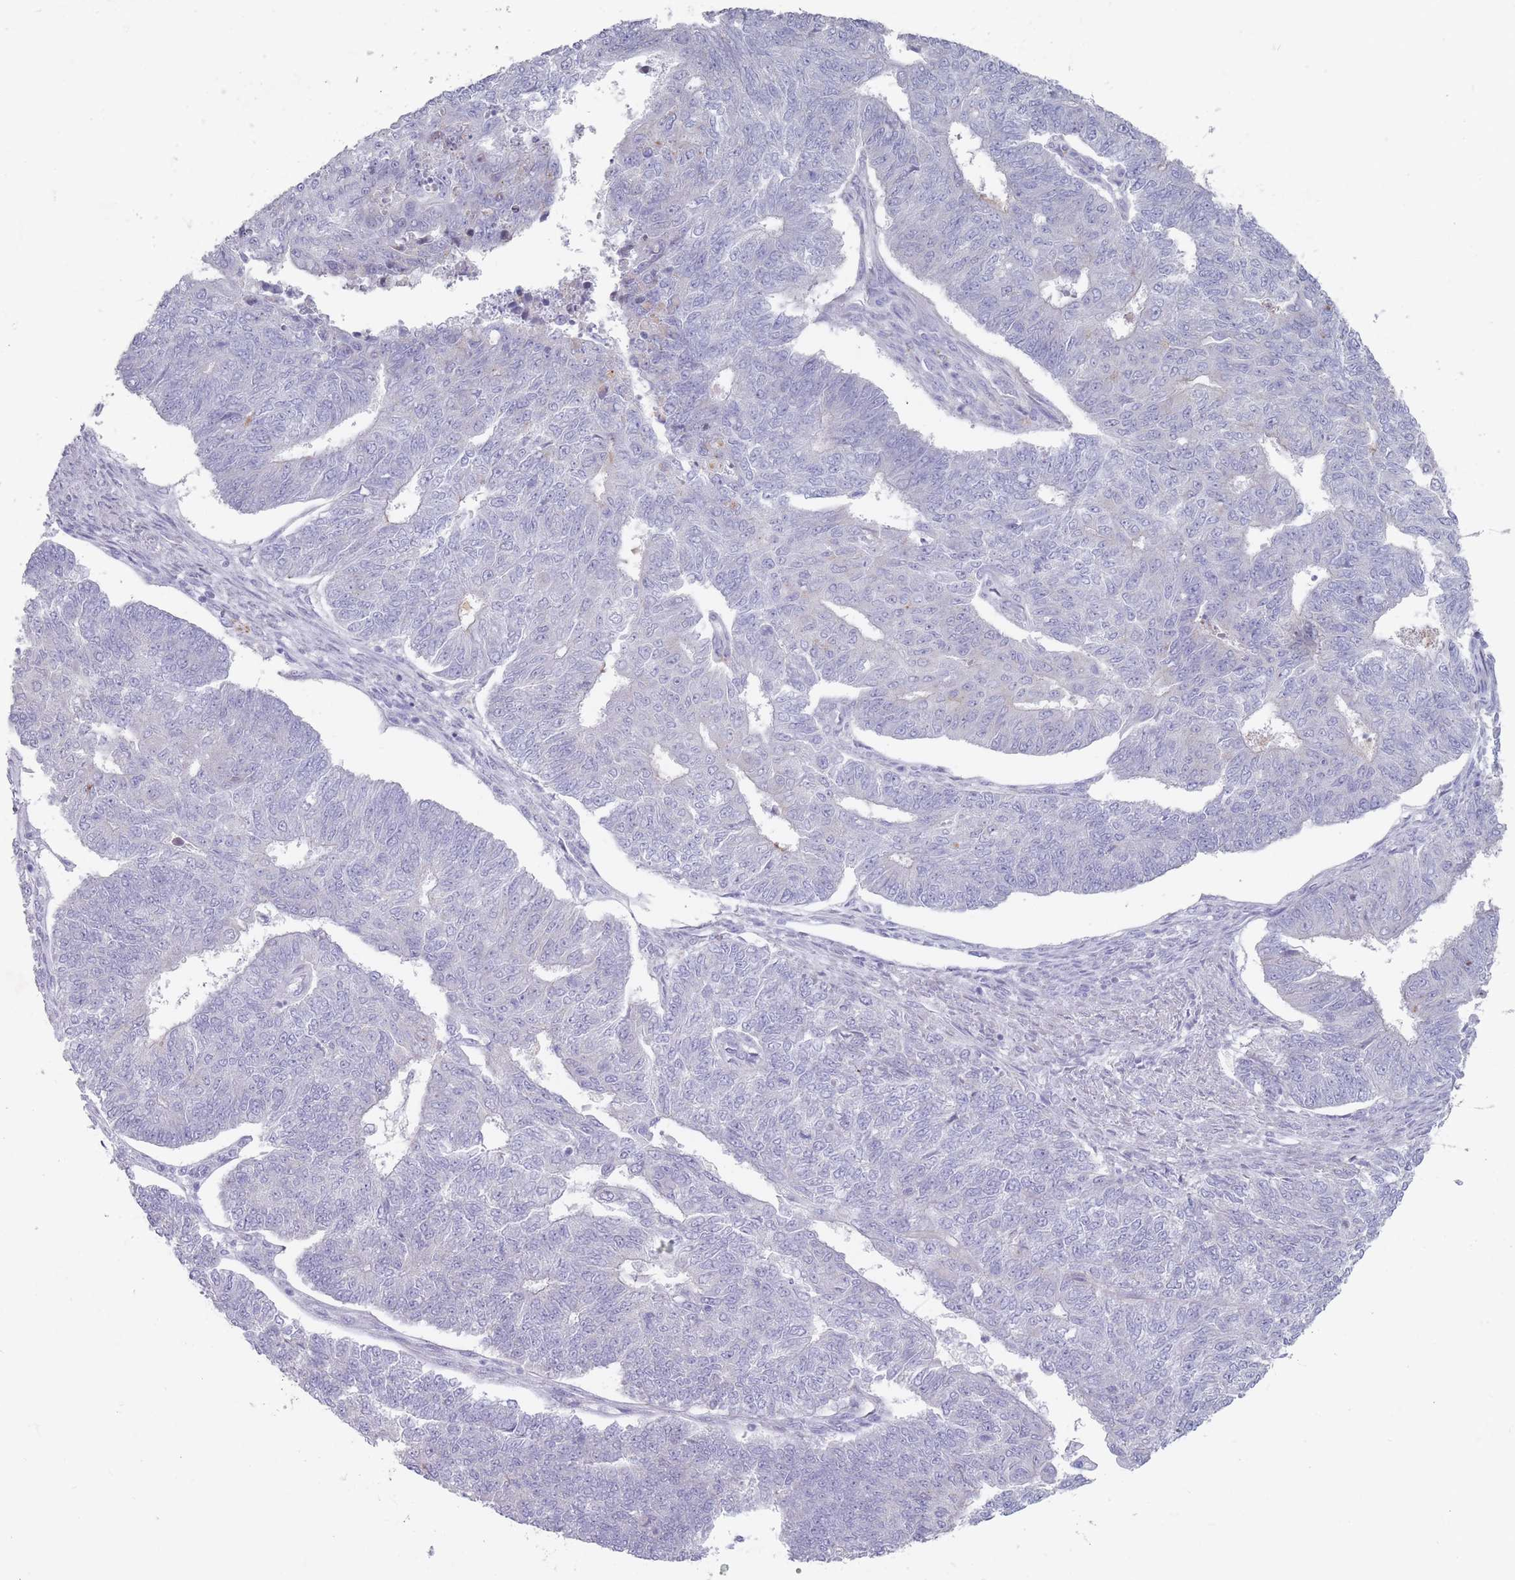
{"staining": {"intensity": "negative", "quantity": "none", "location": "none"}, "tissue": "endometrial cancer", "cell_type": "Tumor cells", "image_type": "cancer", "snomed": [{"axis": "morphology", "description": "Adenocarcinoma, NOS"}, {"axis": "topography", "description": "Endometrium"}], "caption": "An image of human adenocarcinoma (endometrial) is negative for staining in tumor cells.", "gene": "PAIP2B", "patient": {"sex": "female", "age": 32}}